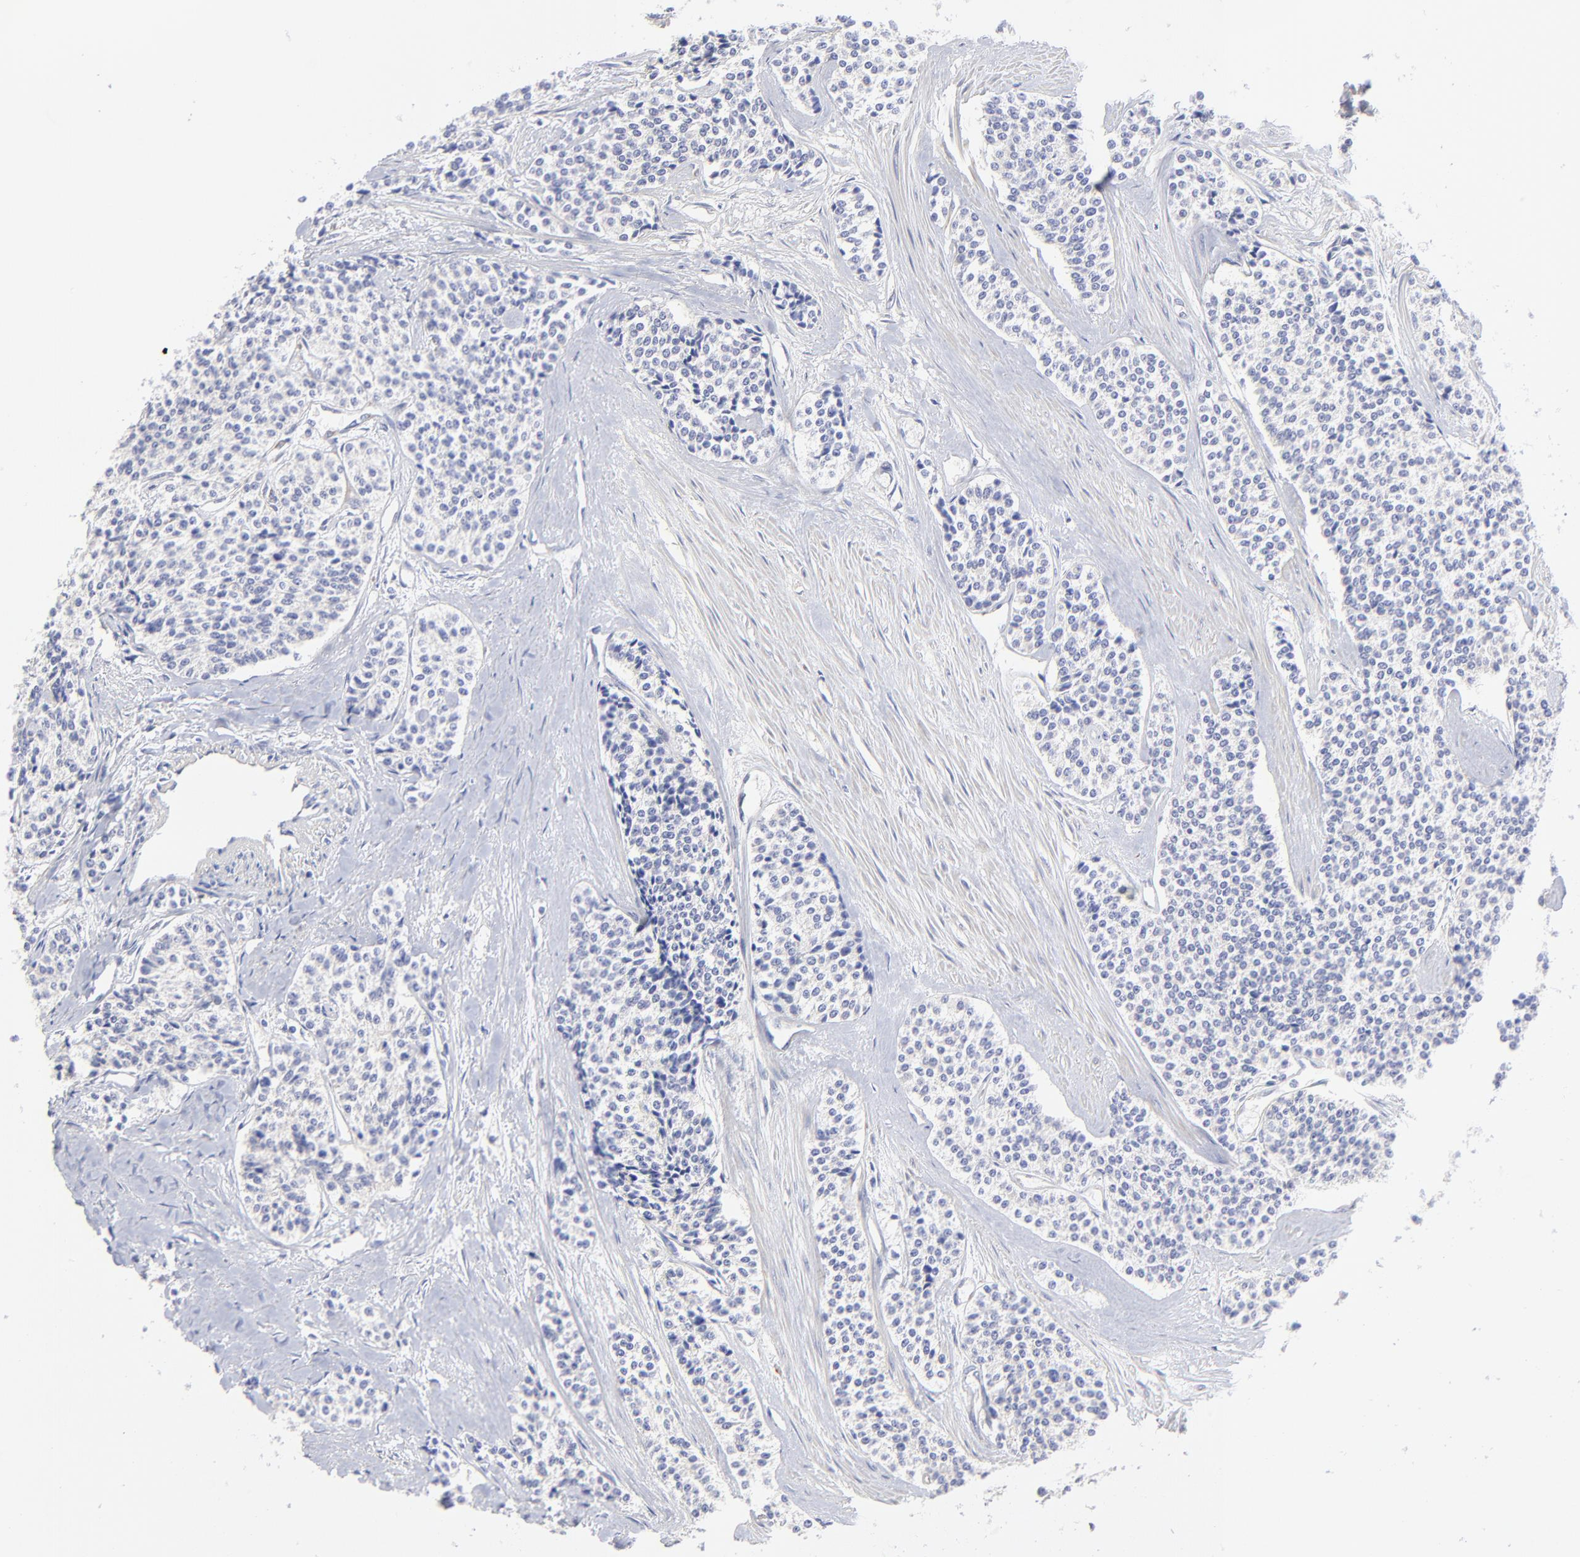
{"staining": {"intensity": "negative", "quantity": "none", "location": "none"}, "tissue": "carcinoid", "cell_type": "Tumor cells", "image_type": "cancer", "snomed": [{"axis": "morphology", "description": "Carcinoid, malignant, NOS"}, {"axis": "topography", "description": "Stomach"}], "caption": "This is an immunohistochemistry (IHC) histopathology image of human carcinoid. There is no staining in tumor cells.", "gene": "FBXL12", "patient": {"sex": "female", "age": 76}}